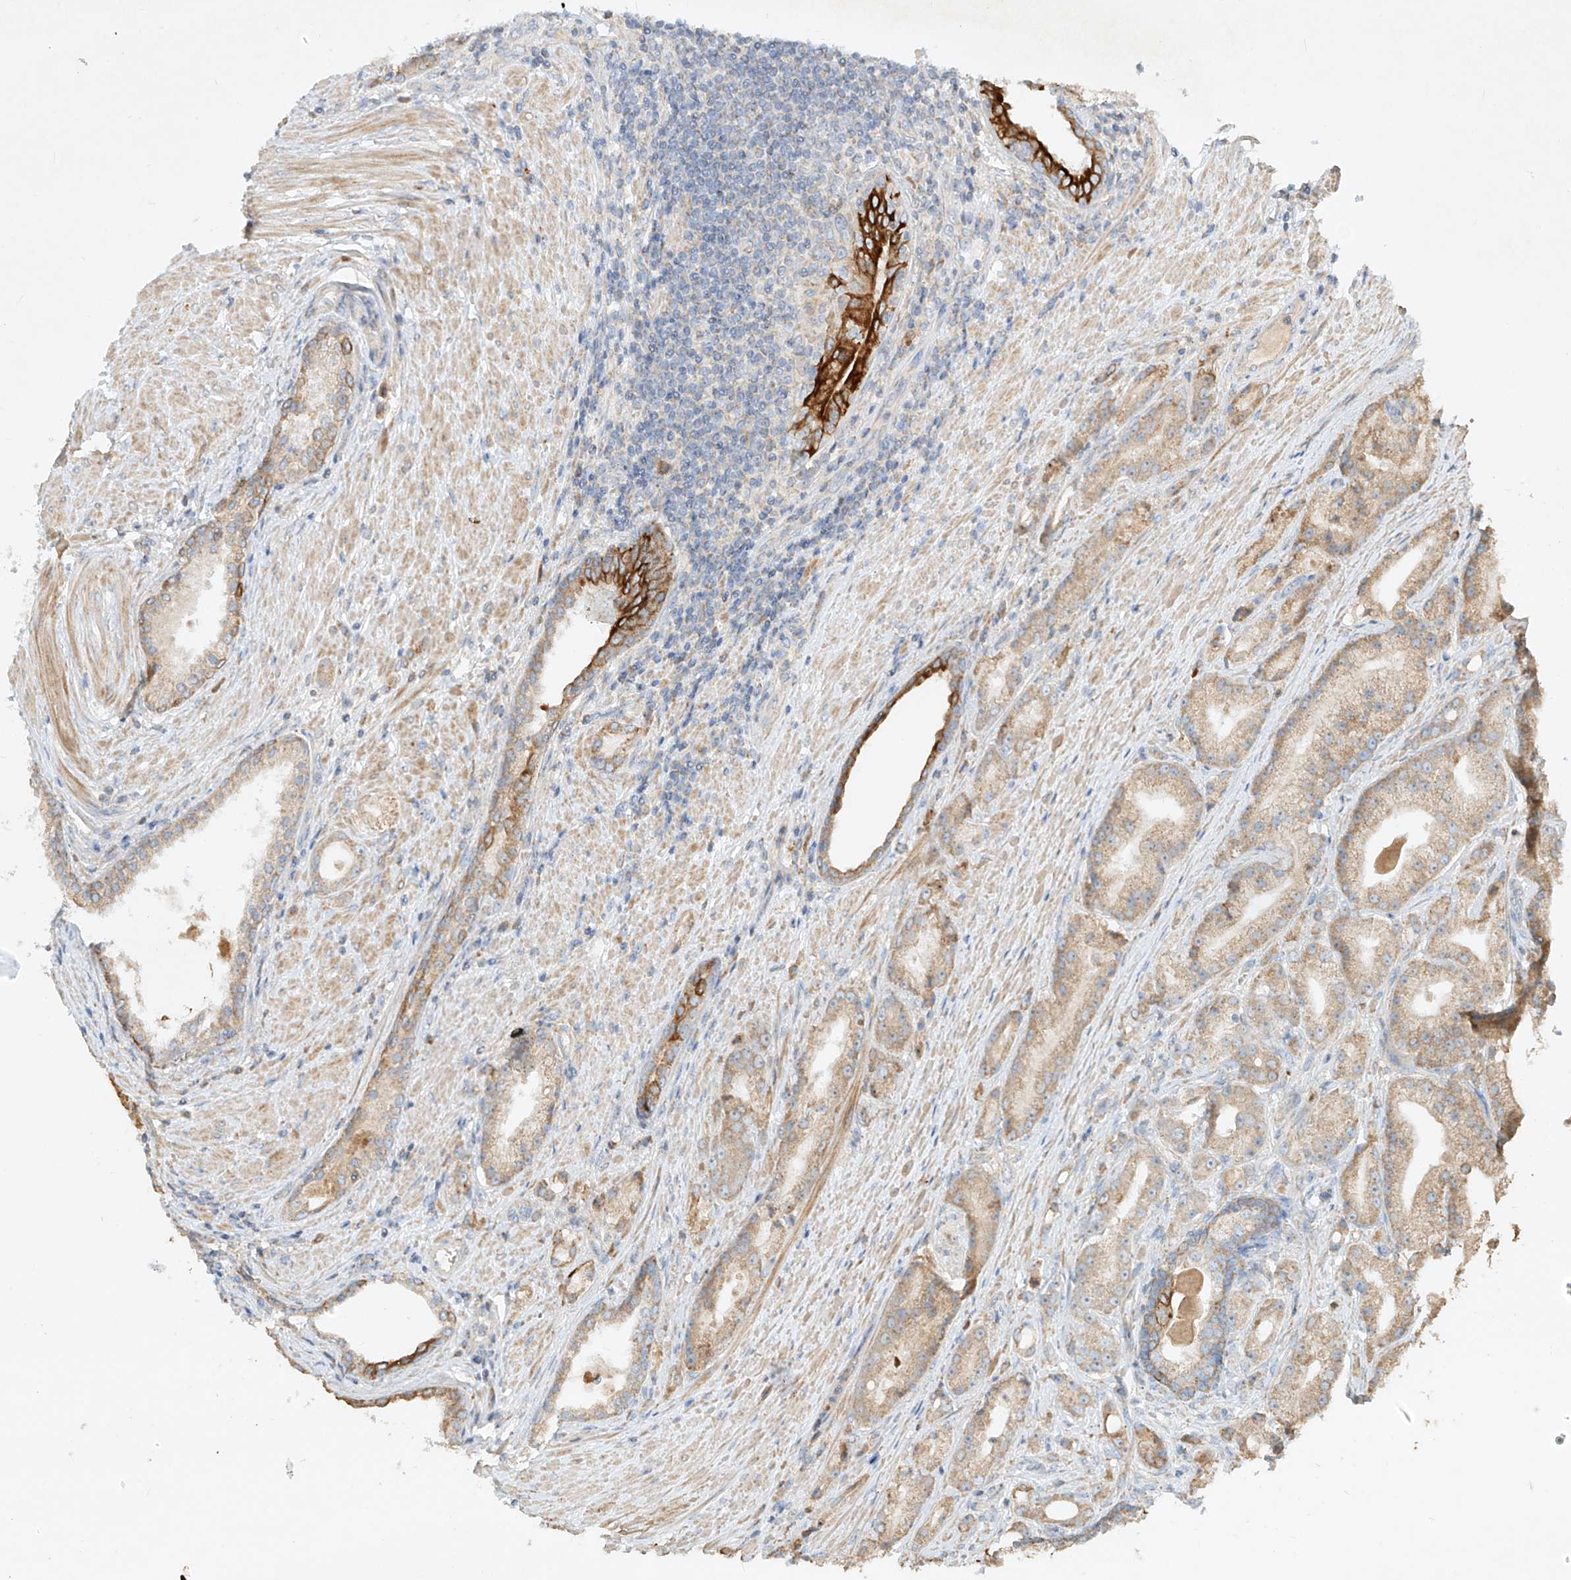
{"staining": {"intensity": "weak", "quantity": ">75%", "location": "cytoplasmic/membranous"}, "tissue": "prostate cancer", "cell_type": "Tumor cells", "image_type": "cancer", "snomed": [{"axis": "morphology", "description": "Adenocarcinoma, Low grade"}, {"axis": "topography", "description": "Prostate"}], "caption": "Prostate adenocarcinoma (low-grade) stained with a brown dye exhibits weak cytoplasmic/membranous positive expression in approximately >75% of tumor cells.", "gene": "KPNA7", "patient": {"sex": "male", "age": 67}}